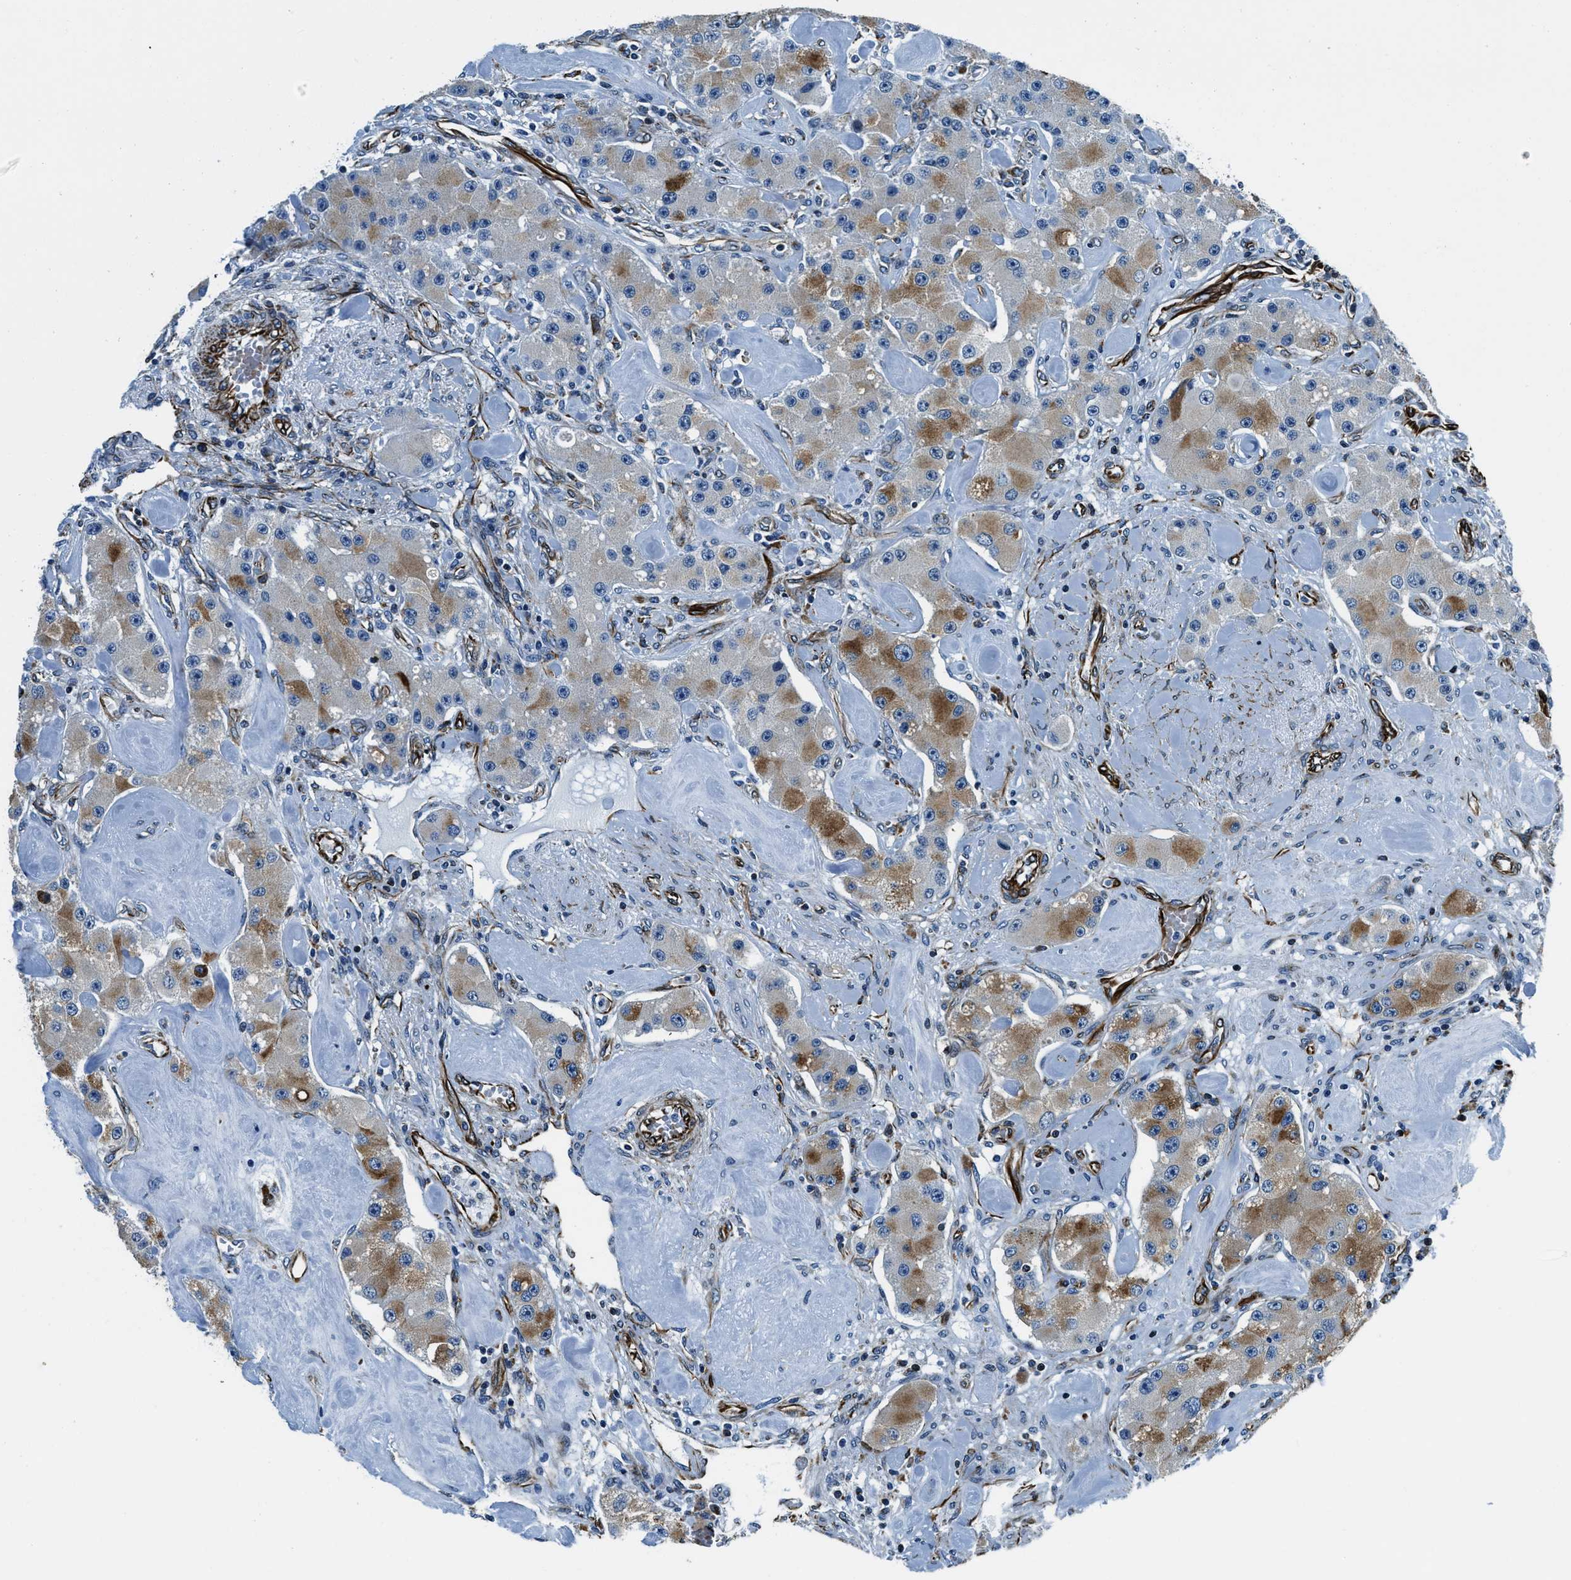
{"staining": {"intensity": "moderate", "quantity": "25%-75%", "location": "cytoplasmic/membranous"}, "tissue": "carcinoid", "cell_type": "Tumor cells", "image_type": "cancer", "snomed": [{"axis": "morphology", "description": "Carcinoid, malignant, NOS"}, {"axis": "topography", "description": "Pancreas"}], "caption": "Protein analysis of malignant carcinoid tissue exhibits moderate cytoplasmic/membranous positivity in about 25%-75% of tumor cells. (IHC, brightfield microscopy, high magnification).", "gene": "GNS", "patient": {"sex": "male", "age": 41}}